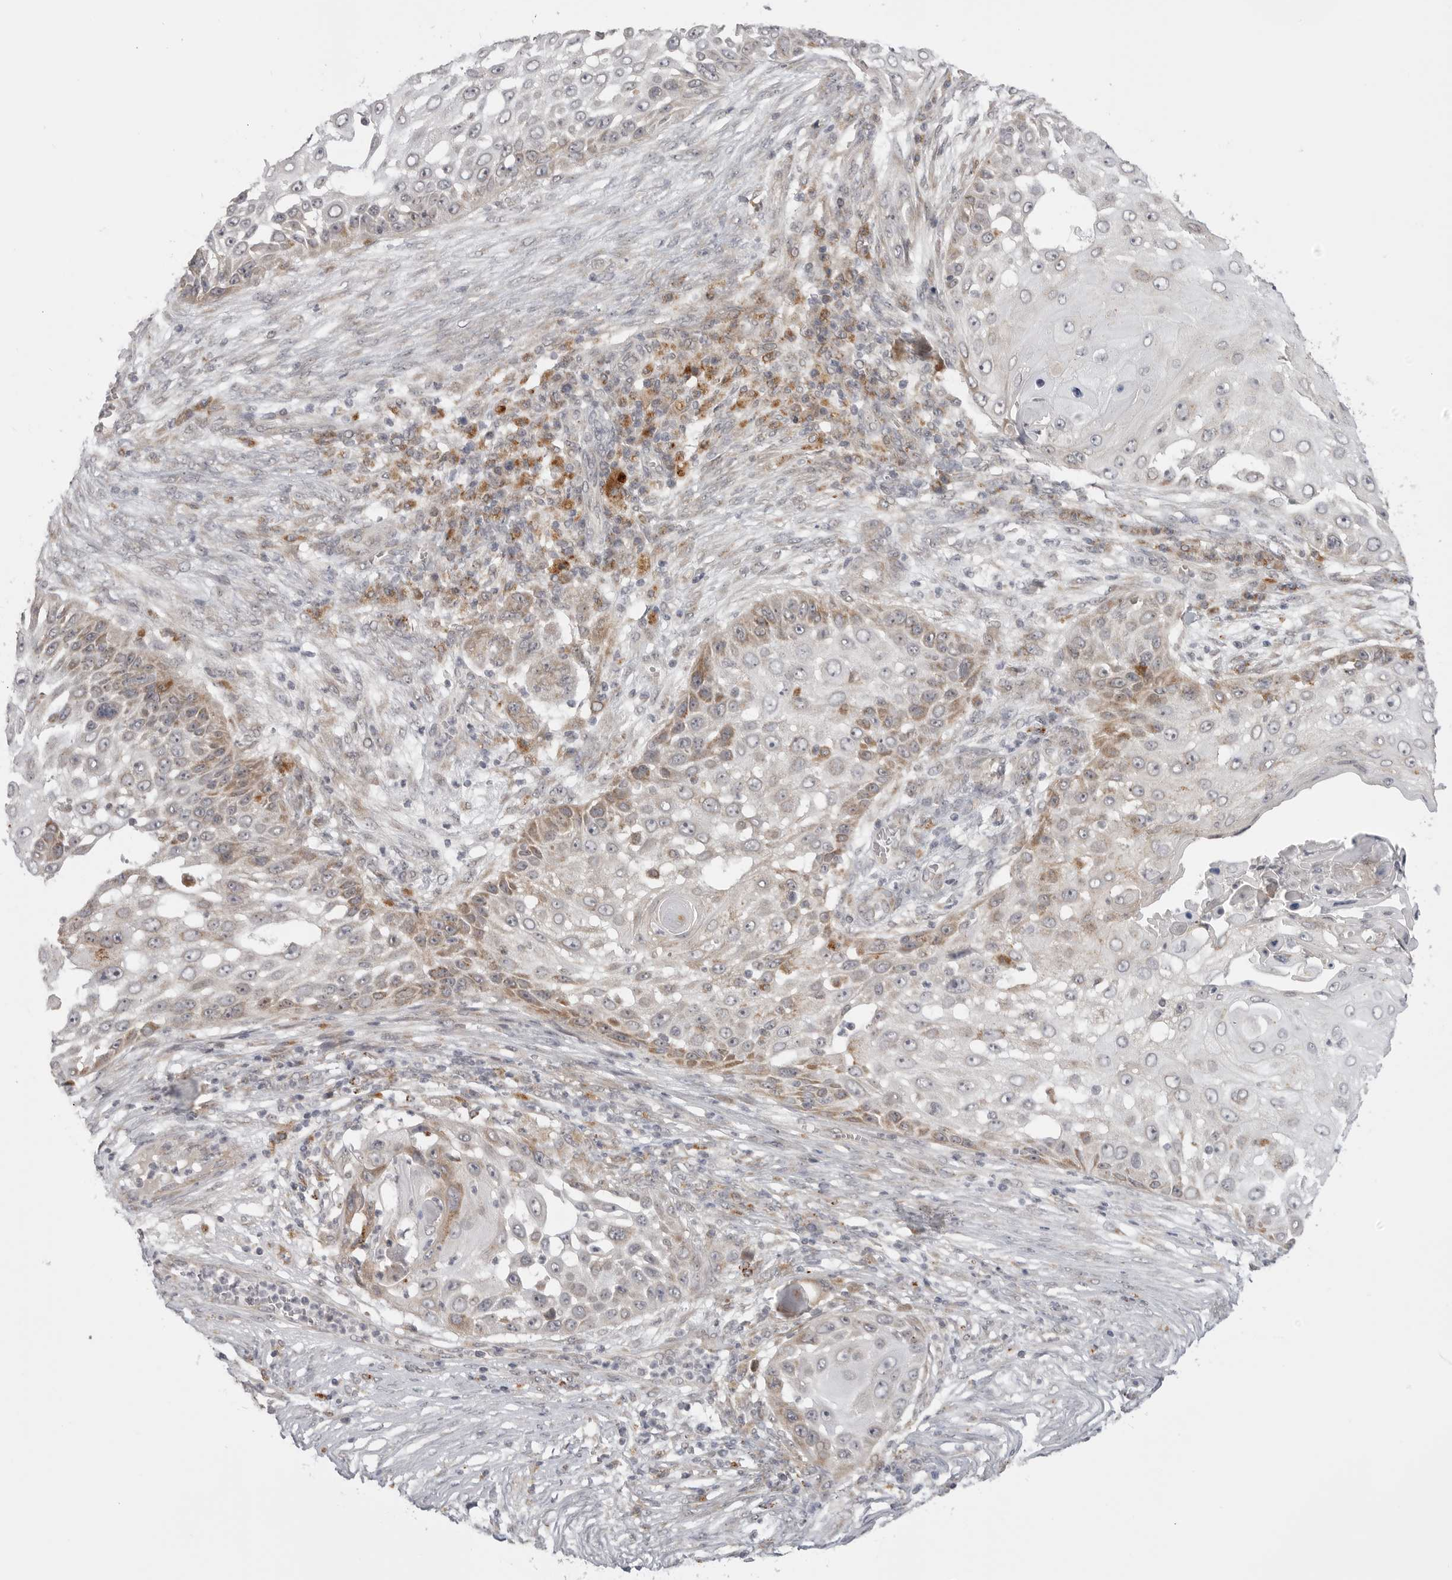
{"staining": {"intensity": "moderate", "quantity": "<25%", "location": "cytoplasmic/membranous"}, "tissue": "skin cancer", "cell_type": "Tumor cells", "image_type": "cancer", "snomed": [{"axis": "morphology", "description": "Squamous cell carcinoma, NOS"}, {"axis": "topography", "description": "Skin"}], "caption": "Human squamous cell carcinoma (skin) stained with a protein marker demonstrates moderate staining in tumor cells.", "gene": "KALRN", "patient": {"sex": "female", "age": 44}}